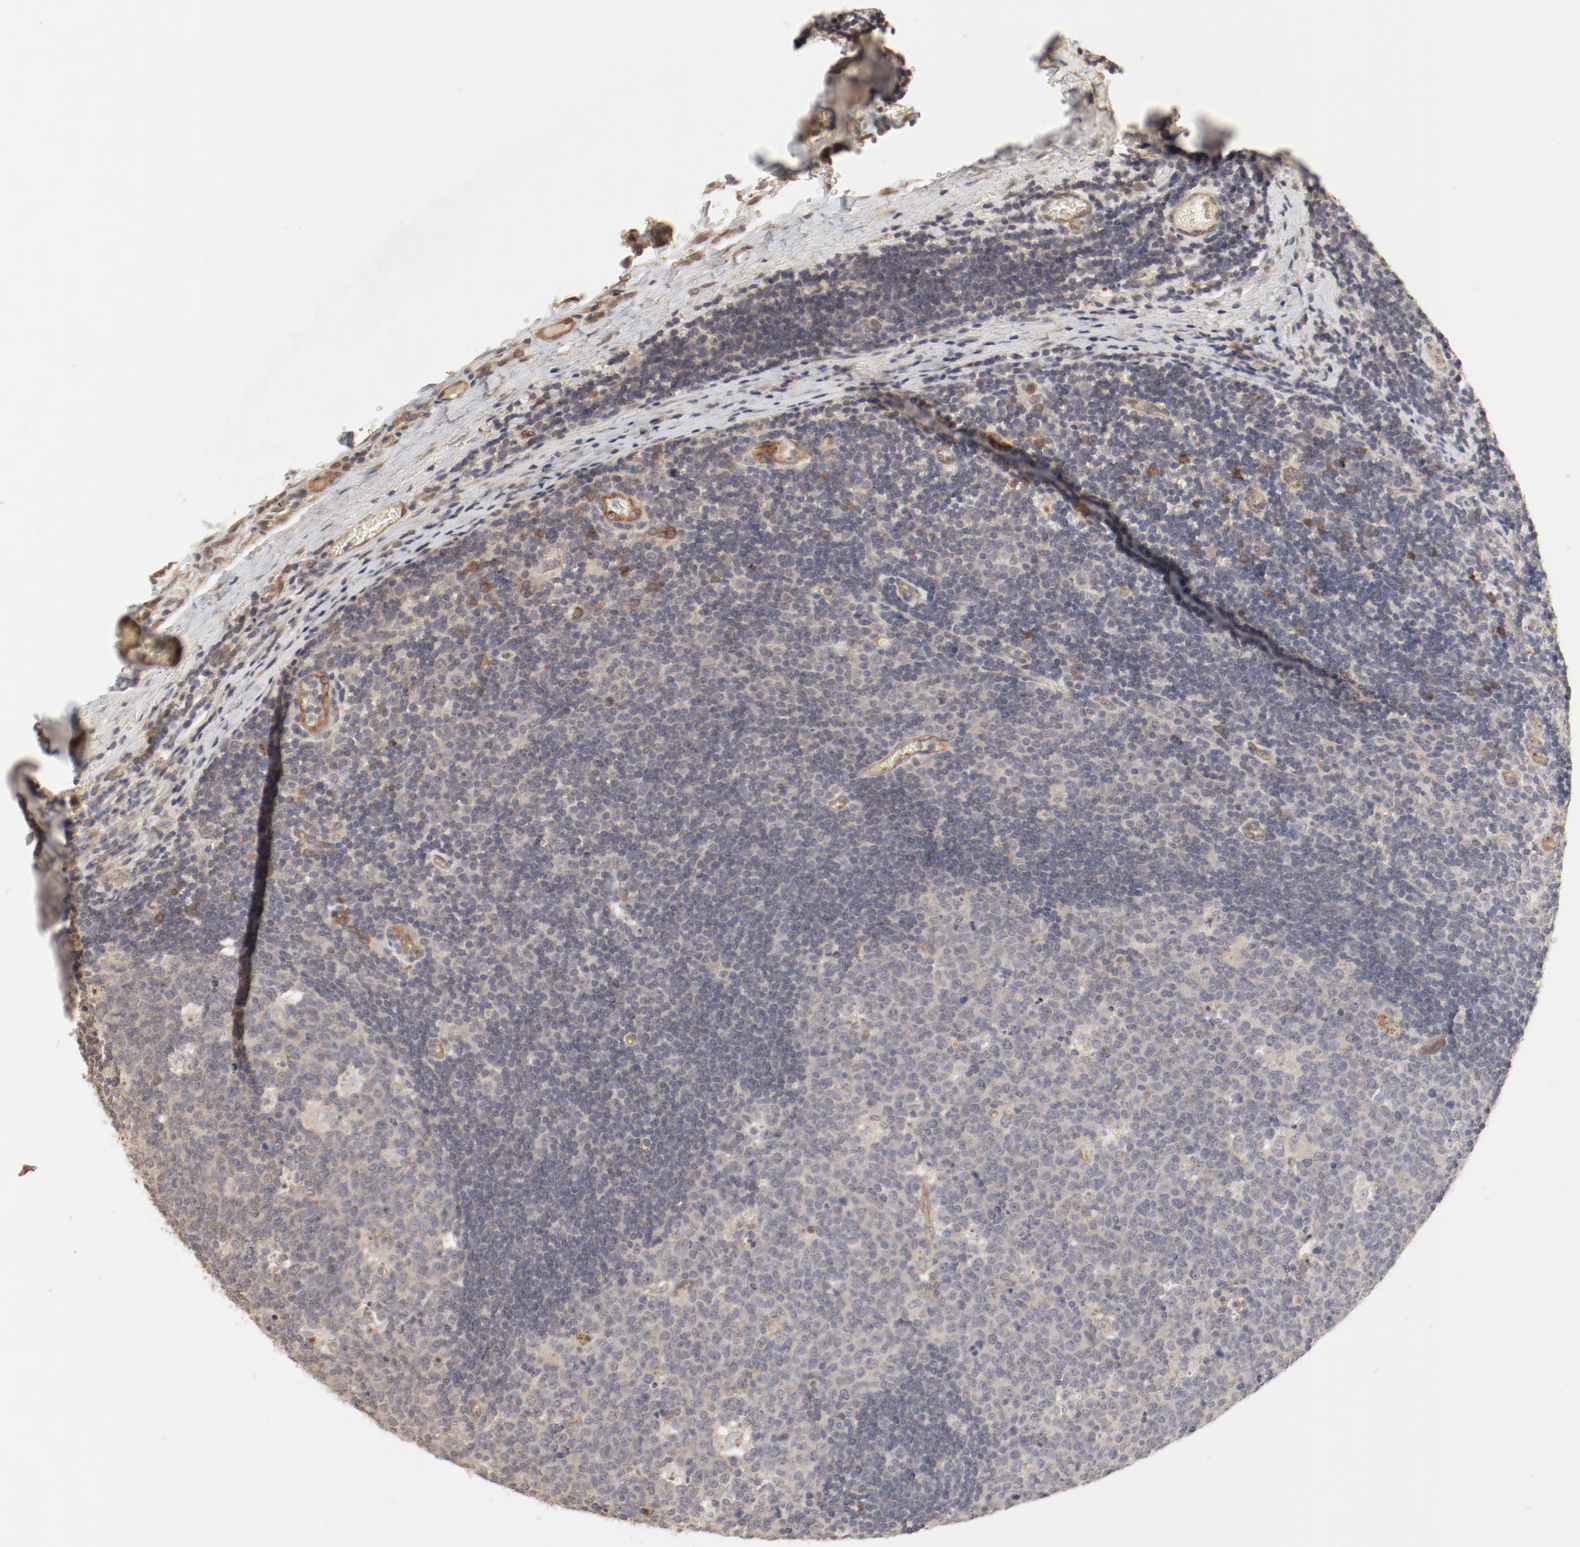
{"staining": {"intensity": "moderate", "quantity": "25%-75%", "location": "cytoplasmic/membranous"}, "tissue": "lymph node", "cell_type": "Germinal center cells", "image_type": "normal", "snomed": [{"axis": "morphology", "description": "Normal tissue, NOS"}, {"axis": "topography", "description": "Lymph node"}, {"axis": "topography", "description": "Salivary gland"}], "caption": "A medium amount of moderate cytoplasmic/membranous staining is appreciated in about 25%-75% of germinal center cells in unremarkable lymph node.", "gene": "IL3RA", "patient": {"sex": "male", "age": 8}}